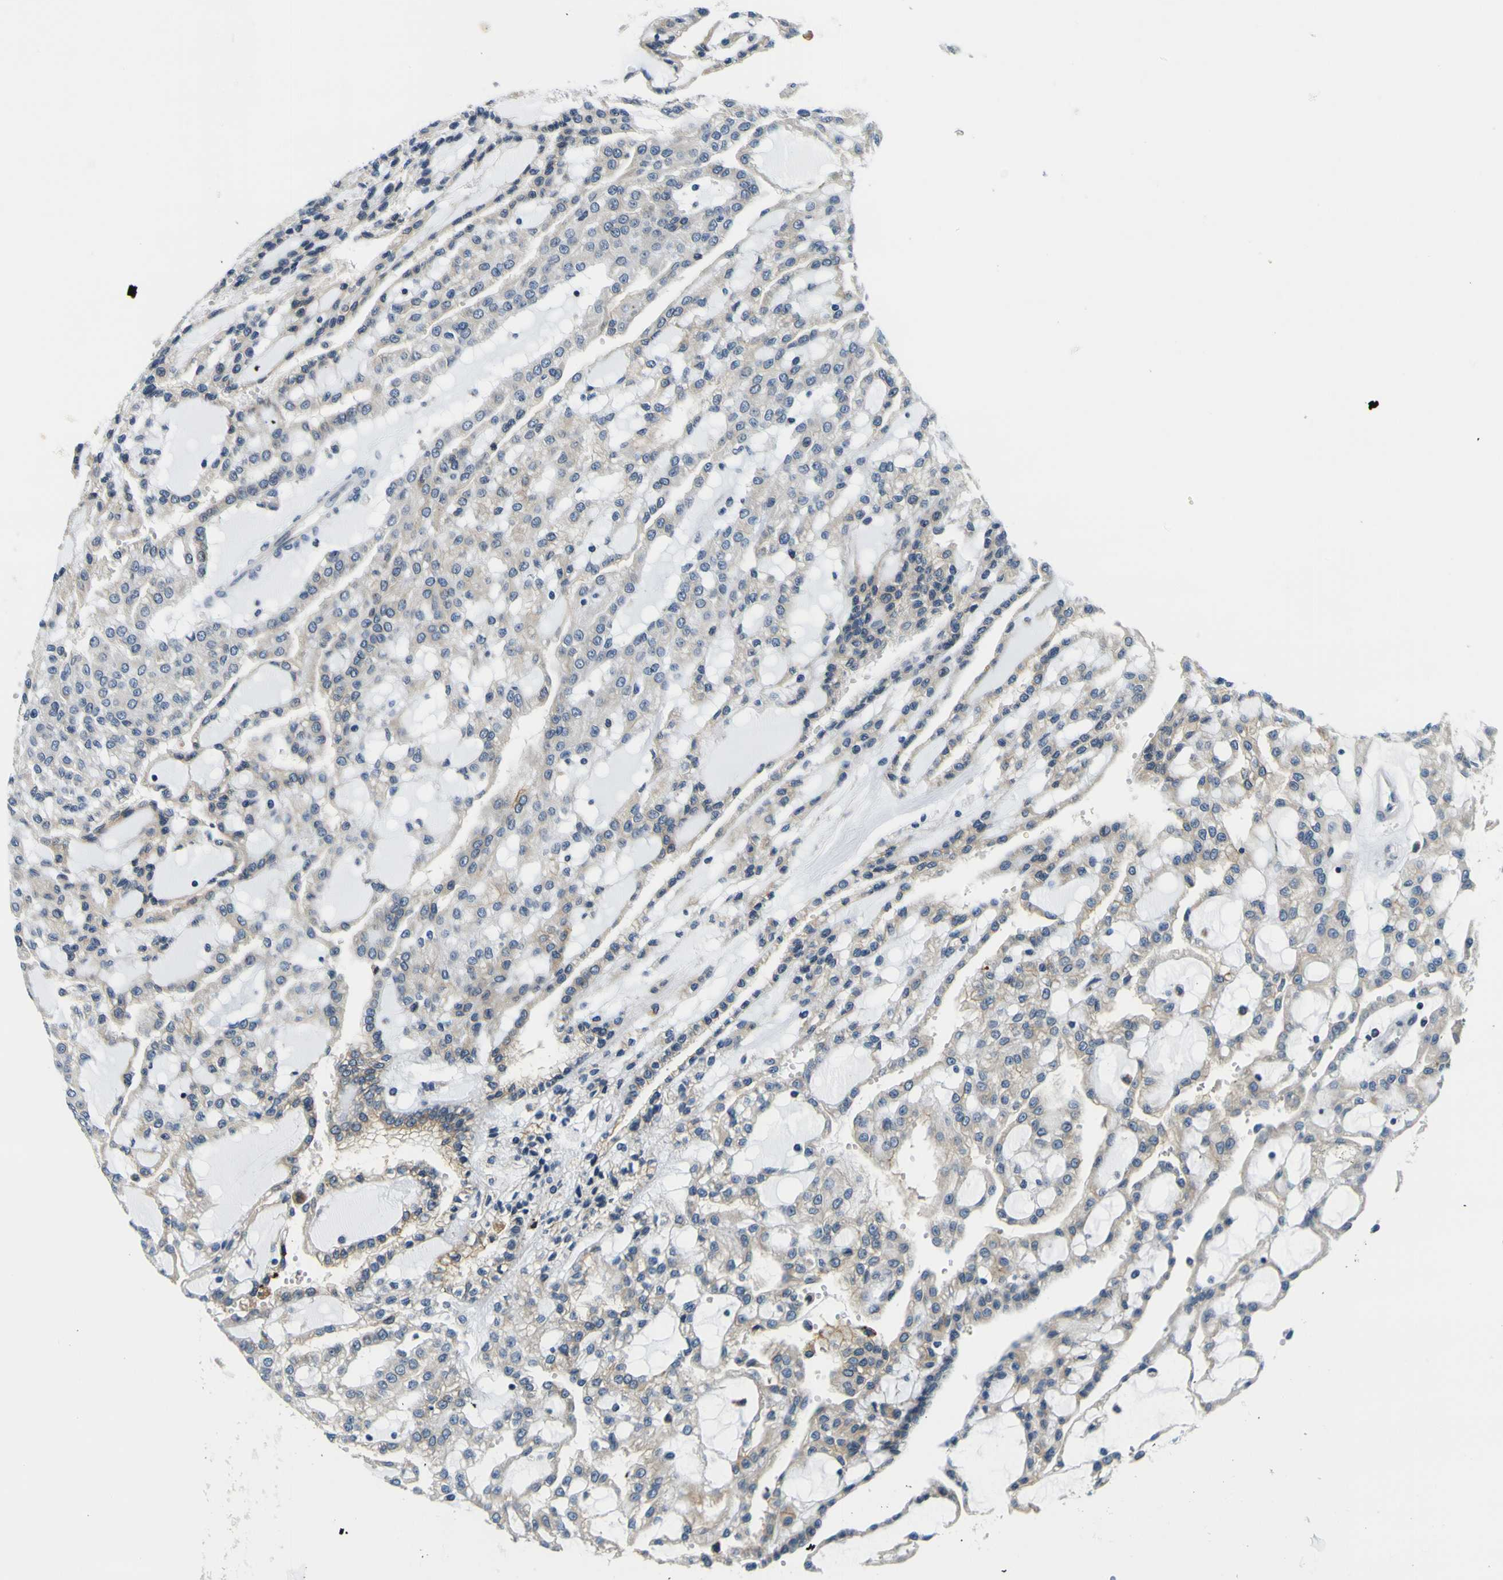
{"staining": {"intensity": "weak", "quantity": "<25%", "location": "cytoplasmic/membranous"}, "tissue": "renal cancer", "cell_type": "Tumor cells", "image_type": "cancer", "snomed": [{"axis": "morphology", "description": "Adenocarcinoma, NOS"}, {"axis": "topography", "description": "Kidney"}], "caption": "DAB immunohistochemical staining of human adenocarcinoma (renal) demonstrates no significant staining in tumor cells.", "gene": "NLRP3", "patient": {"sex": "male", "age": 63}}